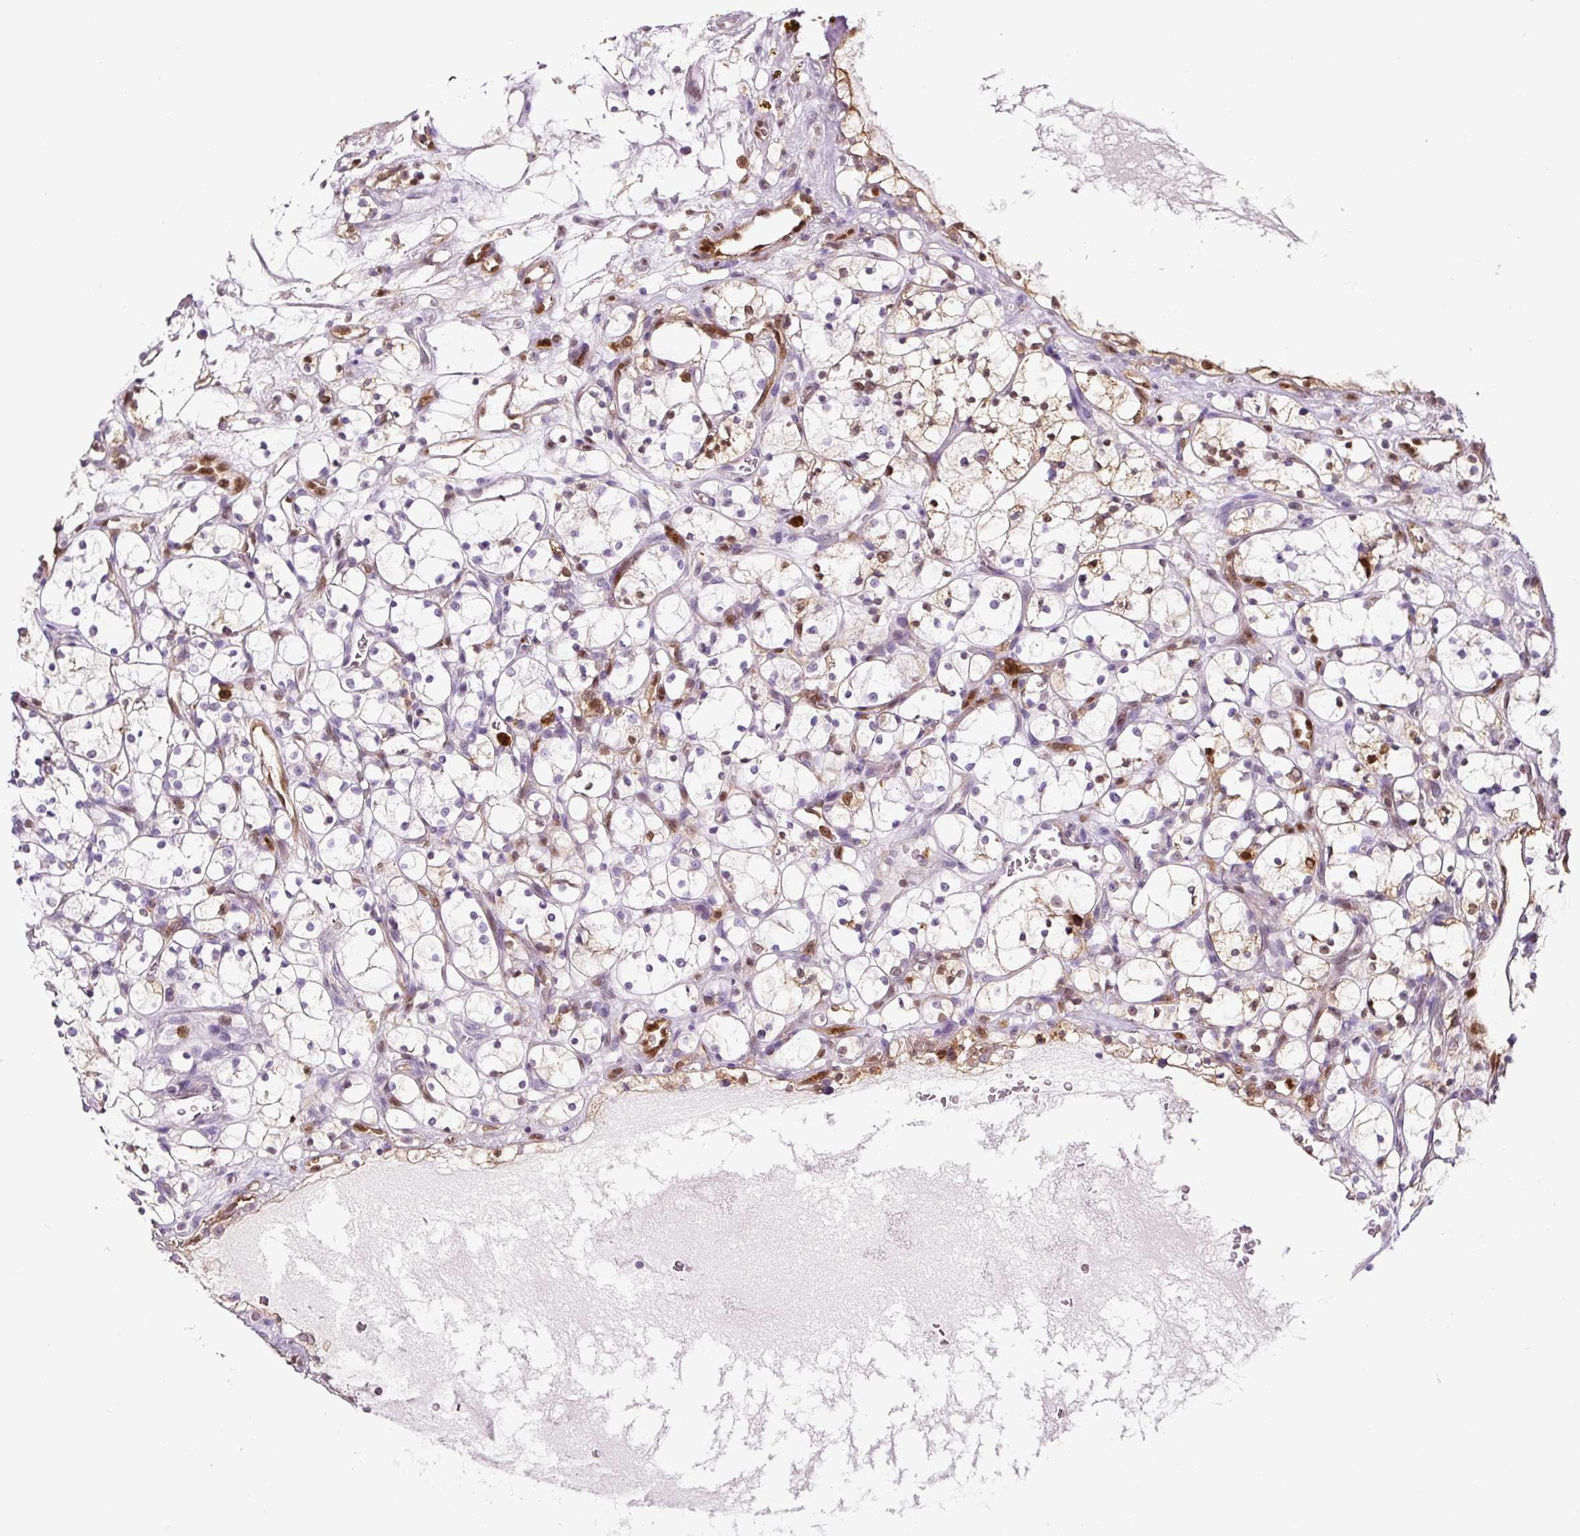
{"staining": {"intensity": "moderate", "quantity": "<25%", "location": "nuclear"}, "tissue": "renal cancer", "cell_type": "Tumor cells", "image_type": "cancer", "snomed": [{"axis": "morphology", "description": "Adenocarcinoma, NOS"}, {"axis": "topography", "description": "Kidney"}], "caption": "DAB immunohistochemical staining of human renal cancer shows moderate nuclear protein expression in about <25% of tumor cells. (Stains: DAB in brown, nuclei in blue, Microscopy: brightfield microscopy at high magnification).", "gene": "ANXA1", "patient": {"sex": "female", "age": 69}}